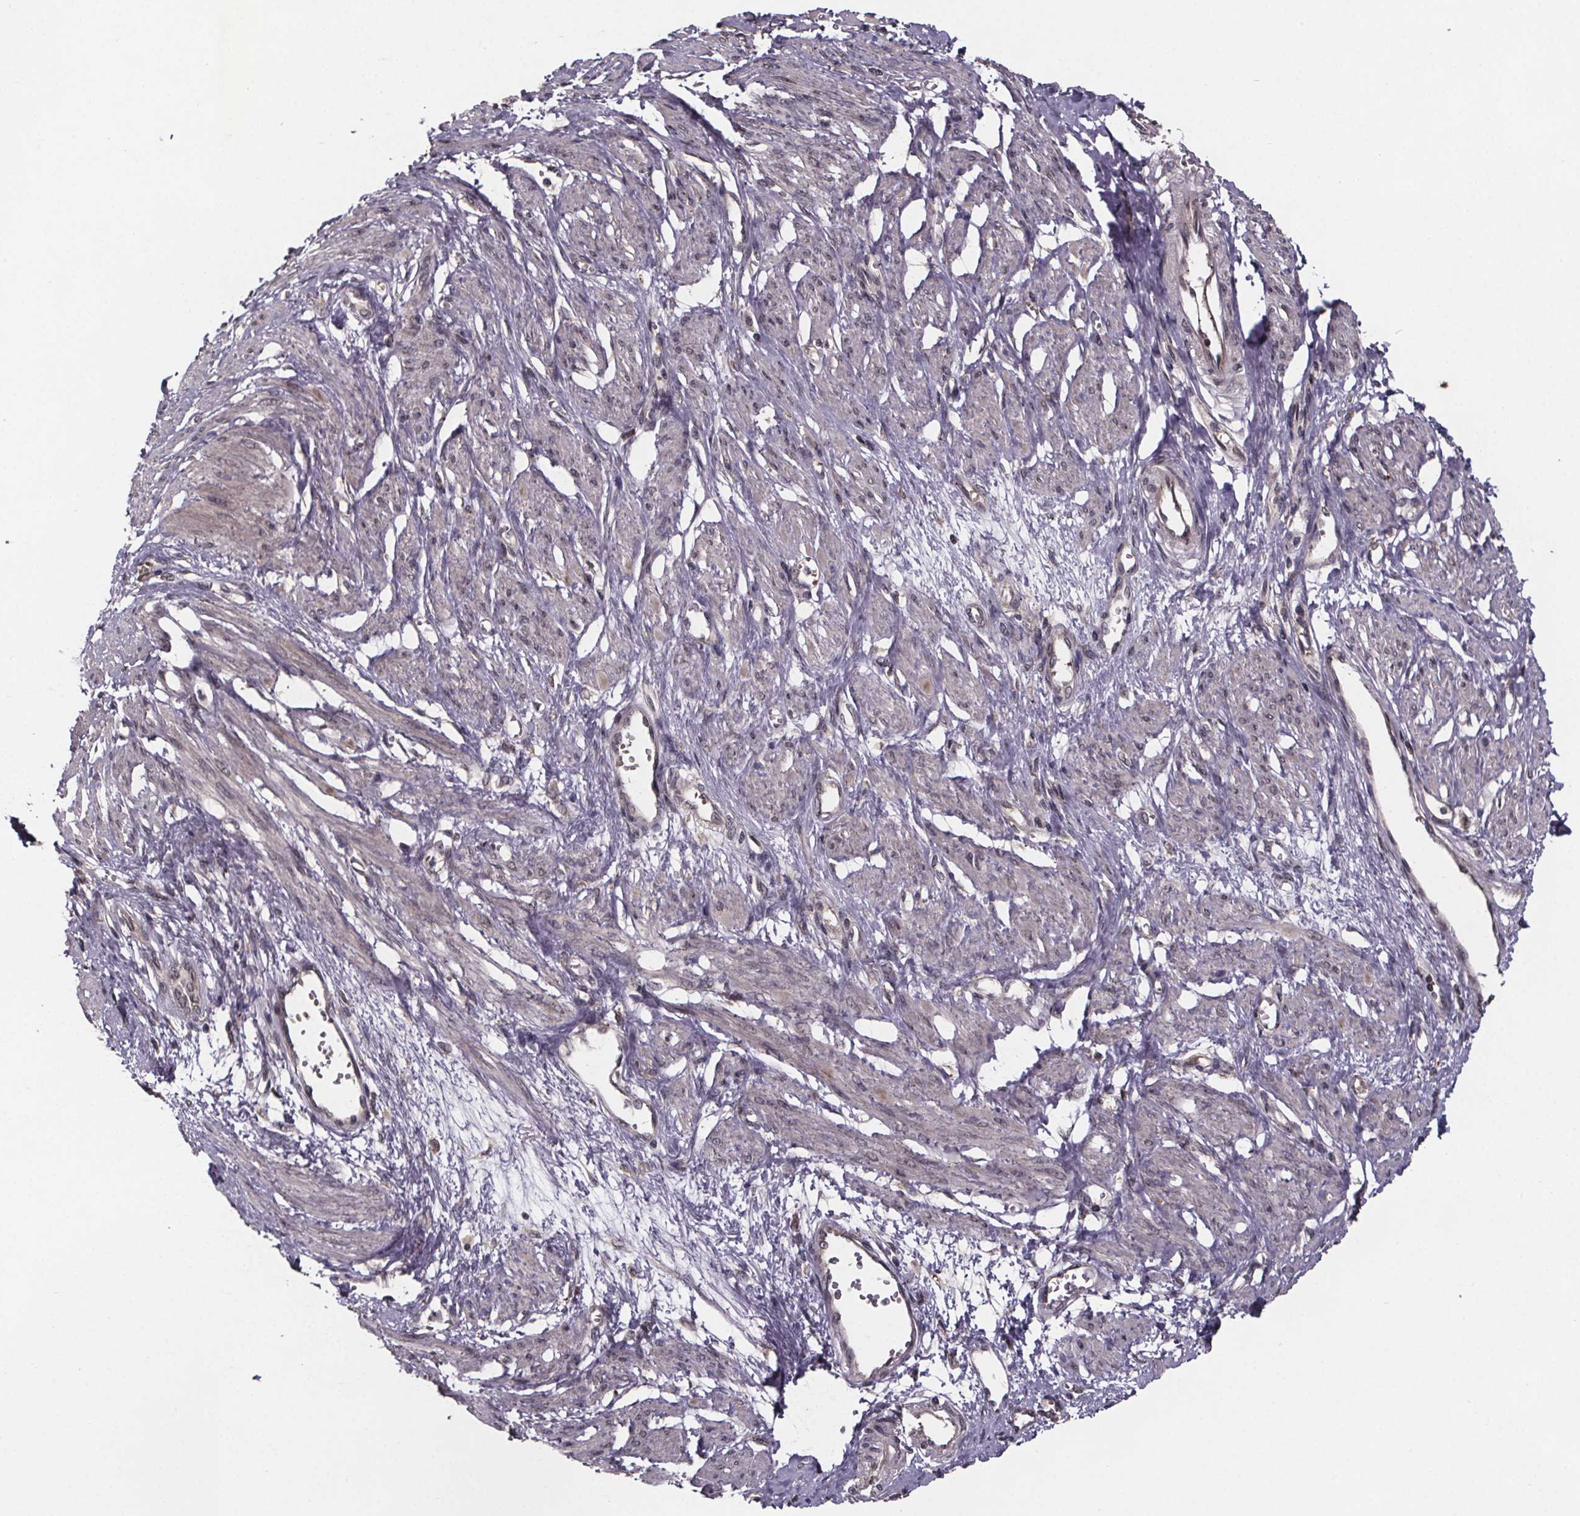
{"staining": {"intensity": "weak", "quantity": "25%-75%", "location": "cytoplasmic/membranous"}, "tissue": "smooth muscle", "cell_type": "Smooth muscle cells", "image_type": "normal", "snomed": [{"axis": "morphology", "description": "Normal tissue, NOS"}, {"axis": "topography", "description": "Smooth muscle"}, {"axis": "topography", "description": "Uterus"}], "caption": "DAB immunohistochemical staining of unremarkable human smooth muscle exhibits weak cytoplasmic/membranous protein staining in approximately 25%-75% of smooth muscle cells. (Stains: DAB in brown, nuclei in blue, Microscopy: brightfield microscopy at high magnification).", "gene": "SAT1", "patient": {"sex": "female", "age": 39}}